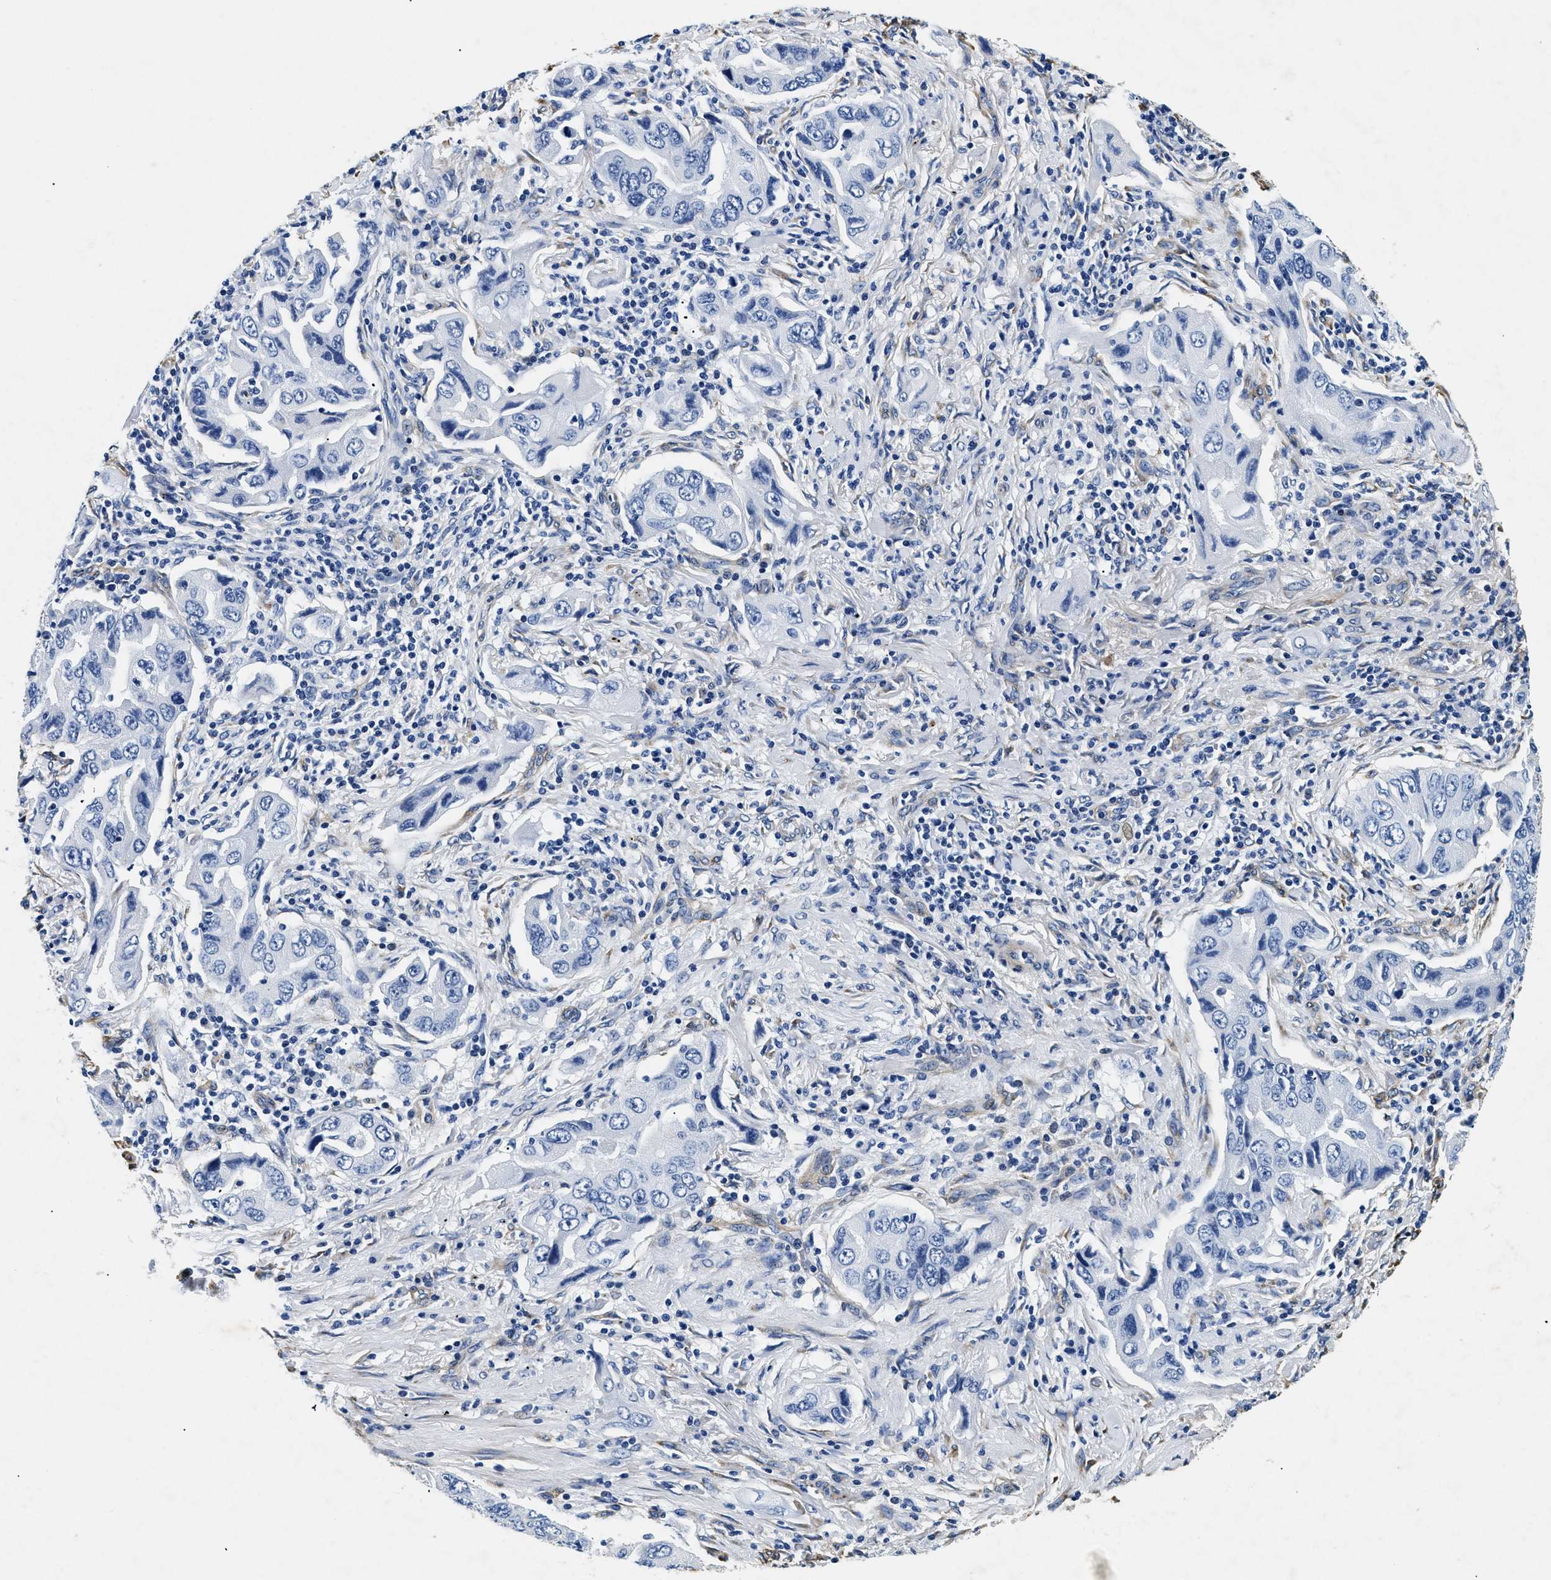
{"staining": {"intensity": "negative", "quantity": "none", "location": "none"}, "tissue": "lung cancer", "cell_type": "Tumor cells", "image_type": "cancer", "snomed": [{"axis": "morphology", "description": "Adenocarcinoma, NOS"}, {"axis": "topography", "description": "Lung"}], "caption": "Photomicrograph shows no protein staining in tumor cells of adenocarcinoma (lung) tissue.", "gene": "LAMA3", "patient": {"sex": "female", "age": 65}}